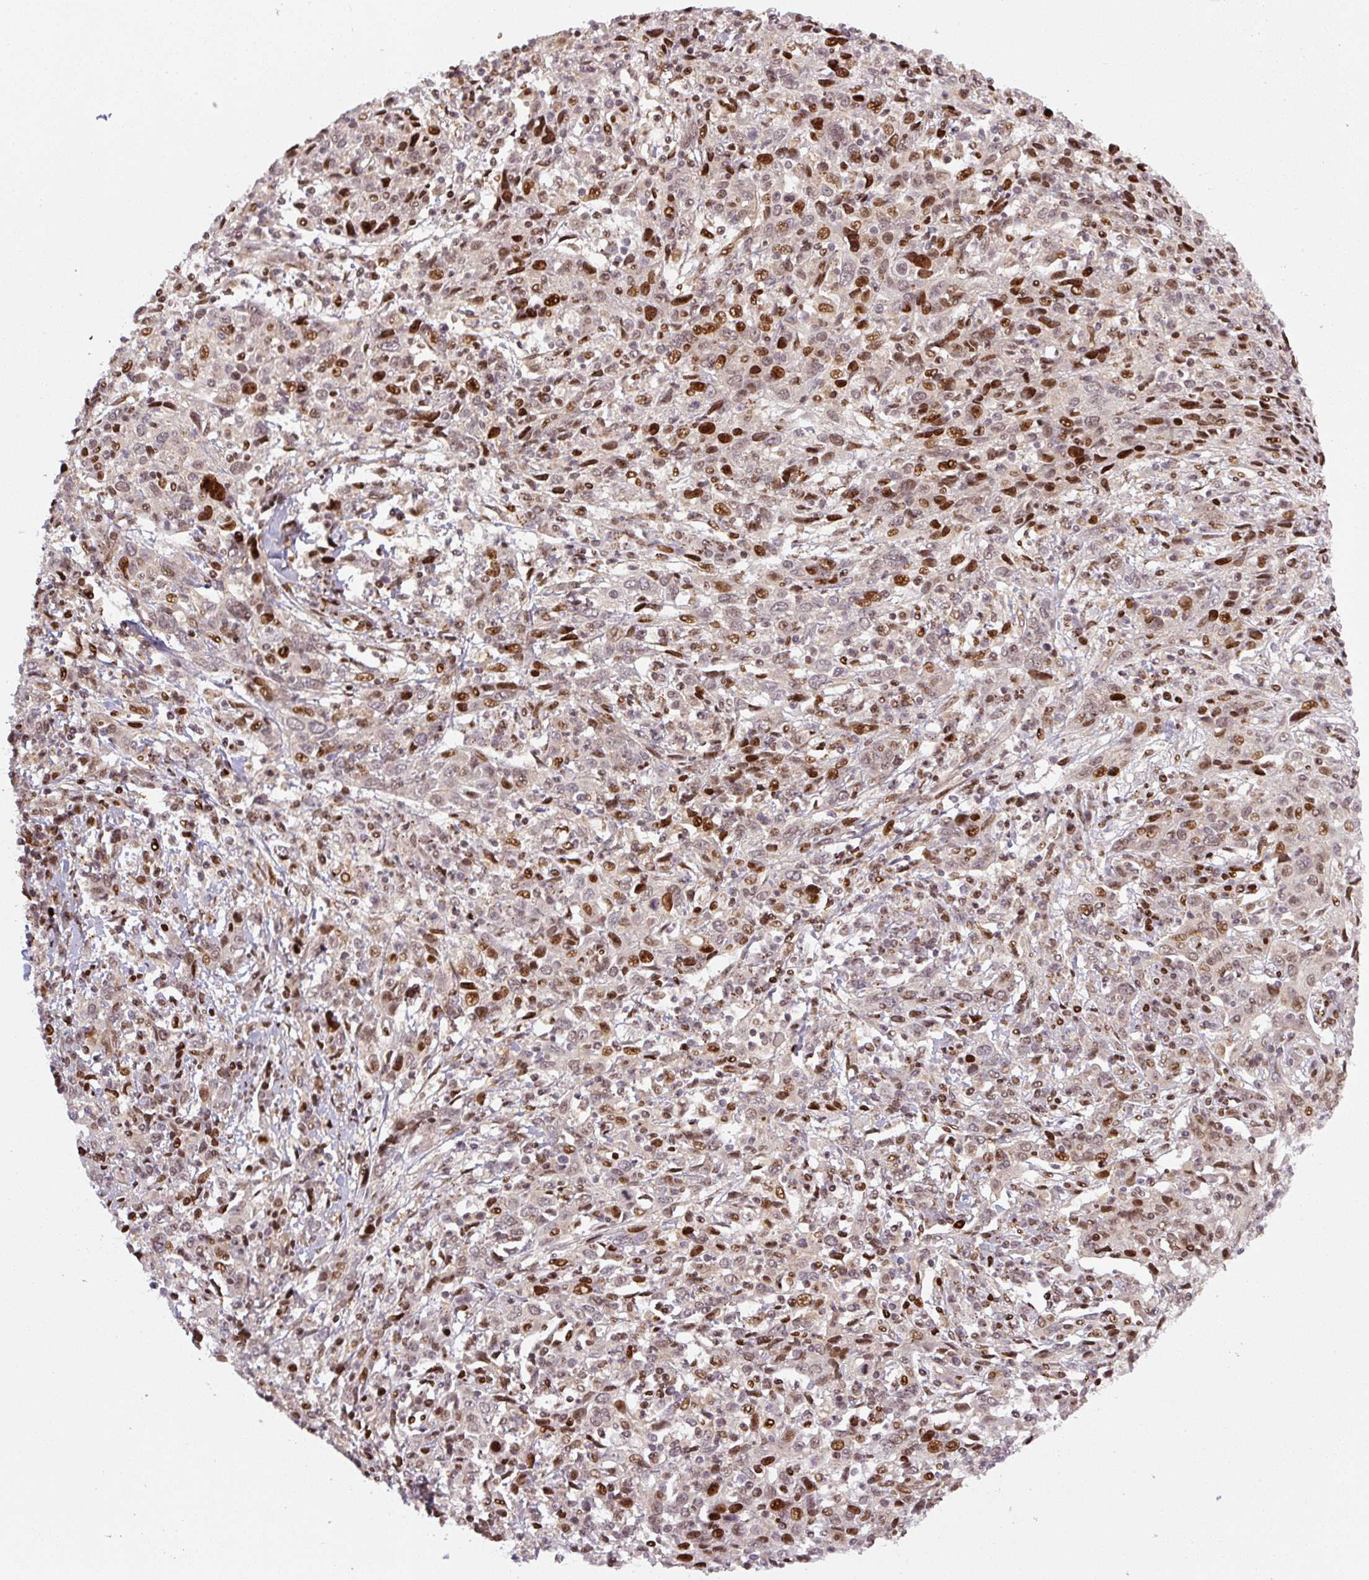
{"staining": {"intensity": "moderate", "quantity": ">75%", "location": "nuclear"}, "tissue": "cervical cancer", "cell_type": "Tumor cells", "image_type": "cancer", "snomed": [{"axis": "morphology", "description": "Squamous cell carcinoma, NOS"}, {"axis": "topography", "description": "Cervix"}], "caption": "Squamous cell carcinoma (cervical) stained with a brown dye shows moderate nuclear positive positivity in approximately >75% of tumor cells.", "gene": "PYDC2", "patient": {"sex": "female", "age": 46}}